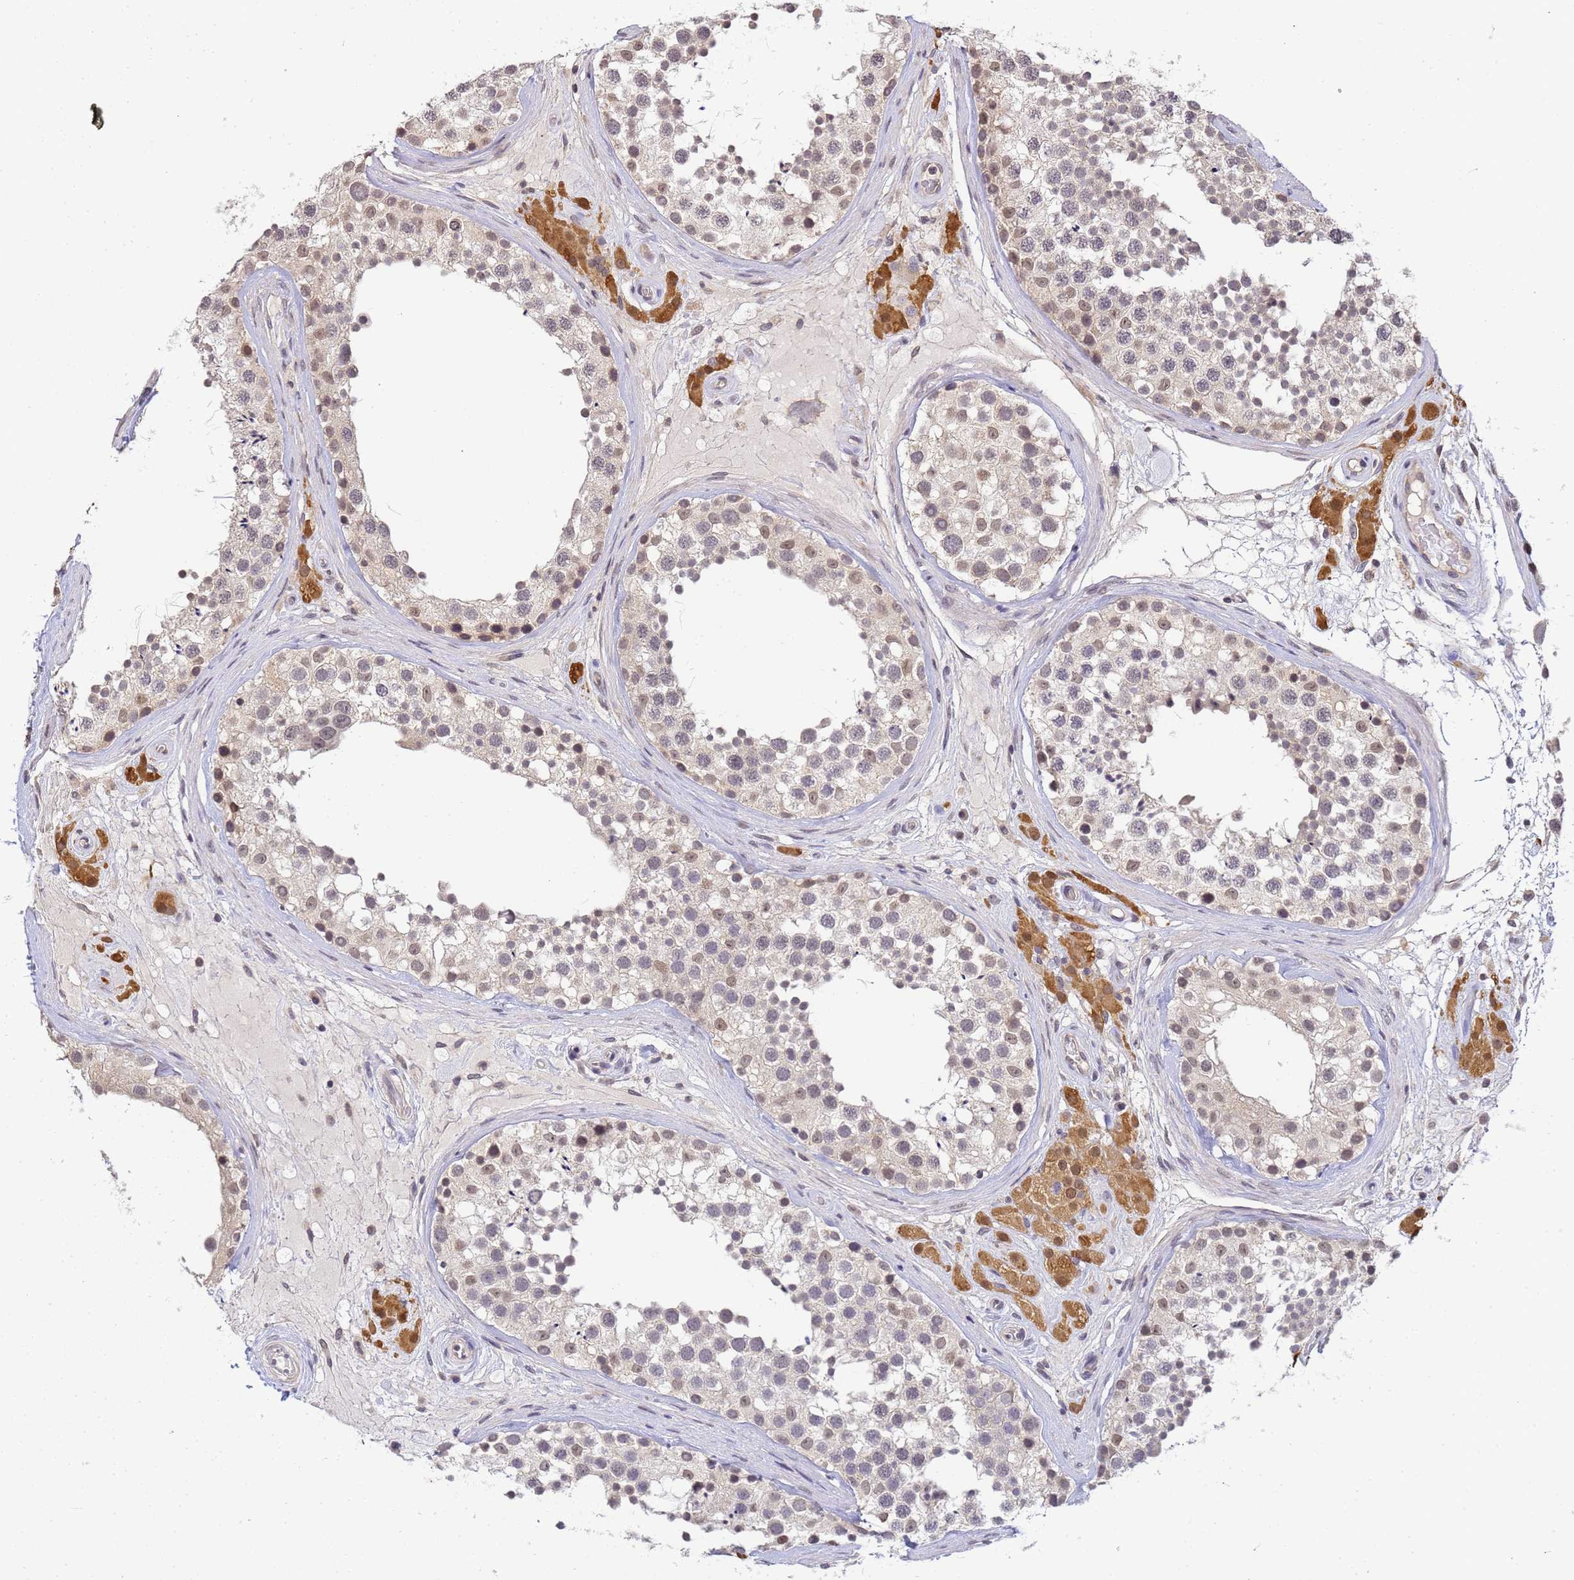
{"staining": {"intensity": "weak", "quantity": "<25%", "location": "nuclear"}, "tissue": "testis", "cell_type": "Cells in seminiferous ducts", "image_type": "normal", "snomed": [{"axis": "morphology", "description": "Normal tissue, NOS"}, {"axis": "topography", "description": "Testis"}], "caption": "An IHC histopathology image of unremarkable testis is shown. There is no staining in cells in seminiferous ducts of testis. The staining is performed using DAB (3,3'-diaminobenzidine) brown chromogen with nuclei counter-stained in using hematoxylin.", "gene": "MYL7", "patient": {"sex": "male", "age": 46}}